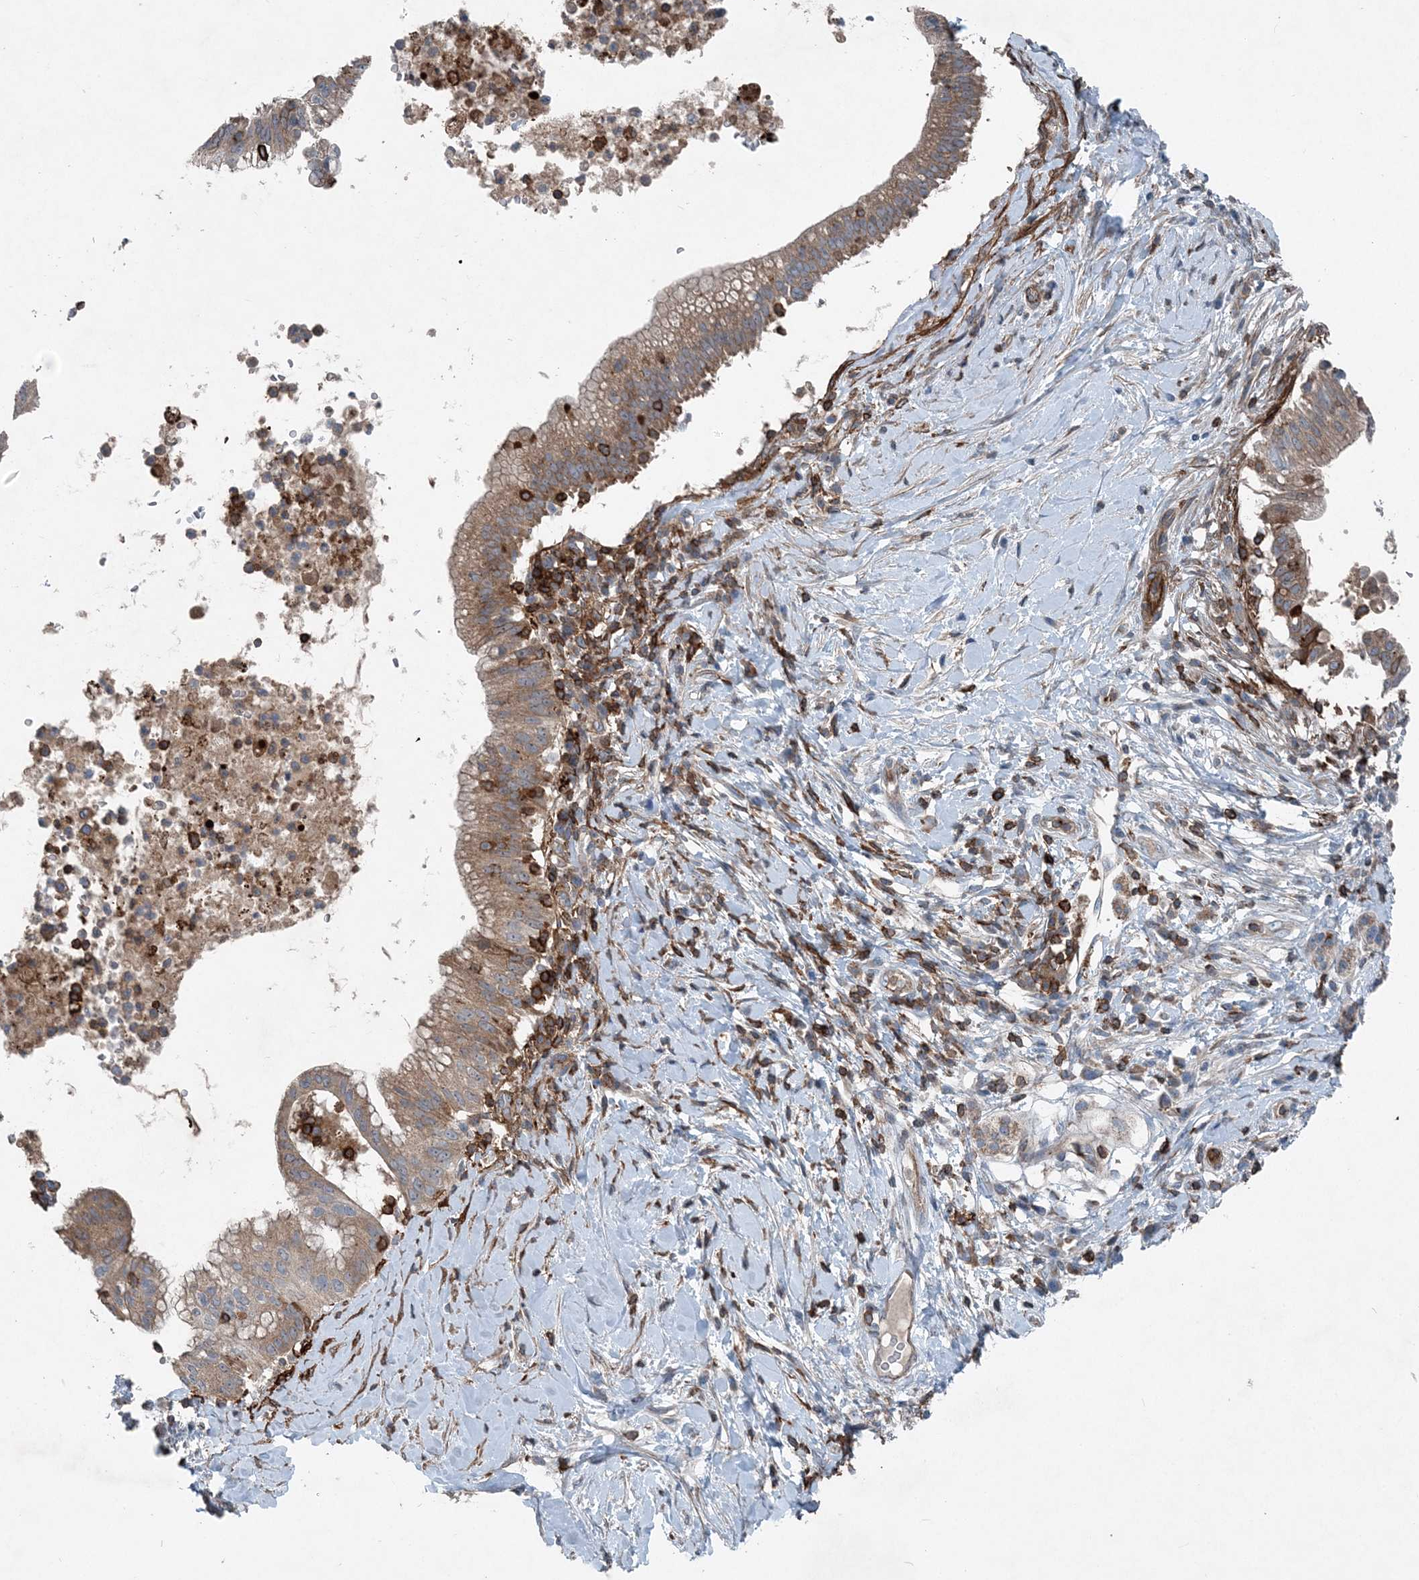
{"staining": {"intensity": "moderate", "quantity": ">75%", "location": "cytoplasmic/membranous"}, "tissue": "pancreatic cancer", "cell_type": "Tumor cells", "image_type": "cancer", "snomed": [{"axis": "morphology", "description": "Adenocarcinoma, NOS"}, {"axis": "topography", "description": "Pancreas"}], "caption": "Immunohistochemical staining of human pancreatic cancer (adenocarcinoma) reveals medium levels of moderate cytoplasmic/membranous positivity in about >75% of tumor cells.", "gene": "DGUOK", "patient": {"sex": "male", "age": 68}}